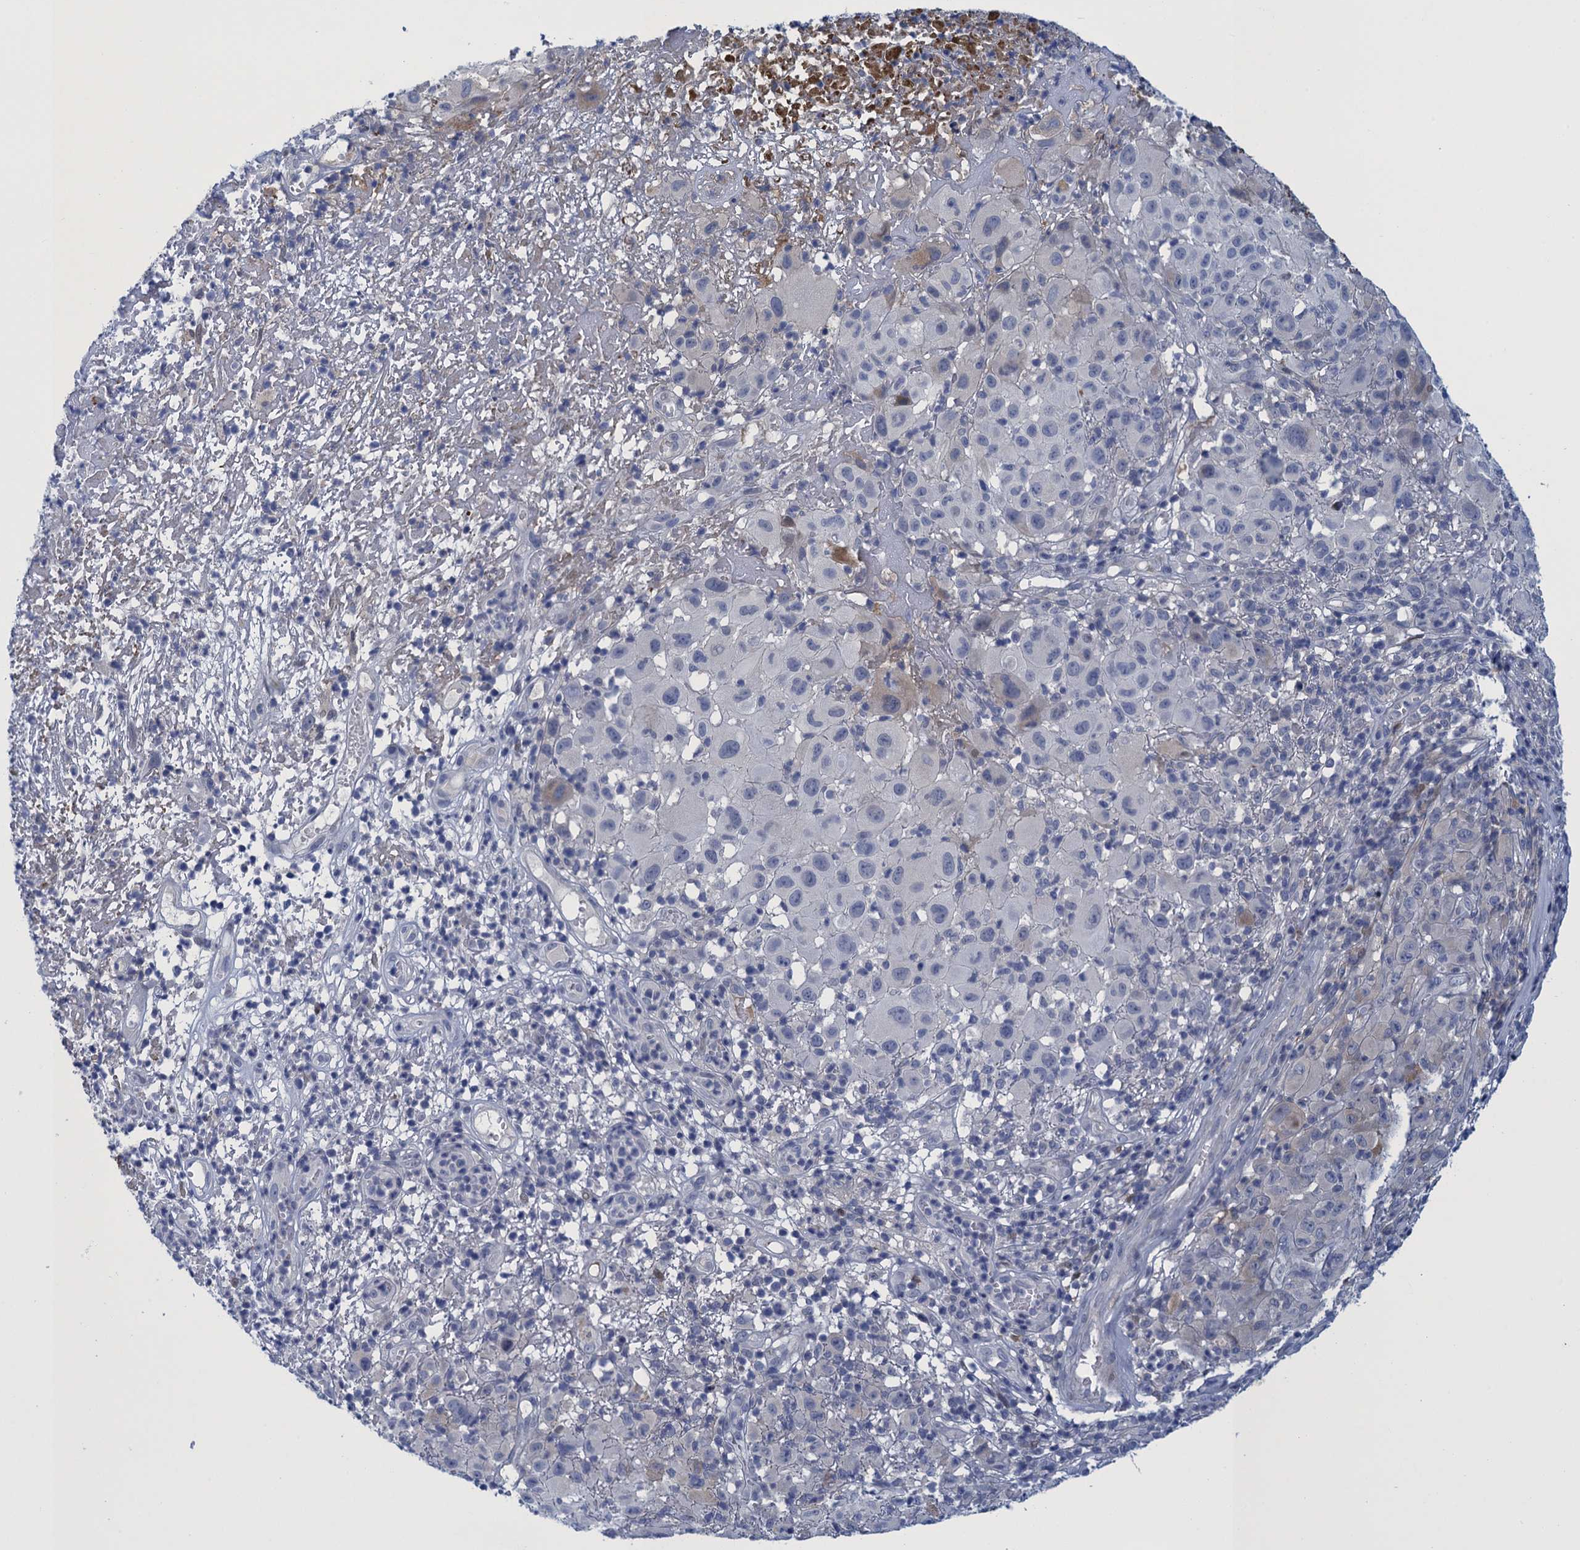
{"staining": {"intensity": "negative", "quantity": "none", "location": "none"}, "tissue": "melanoma", "cell_type": "Tumor cells", "image_type": "cancer", "snomed": [{"axis": "morphology", "description": "Malignant melanoma, NOS"}, {"axis": "topography", "description": "Skin"}], "caption": "DAB (3,3'-diaminobenzidine) immunohistochemical staining of human melanoma demonstrates no significant positivity in tumor cells.", "gene": "SCEL", "patient": {"sex": "male", "age": 73}}